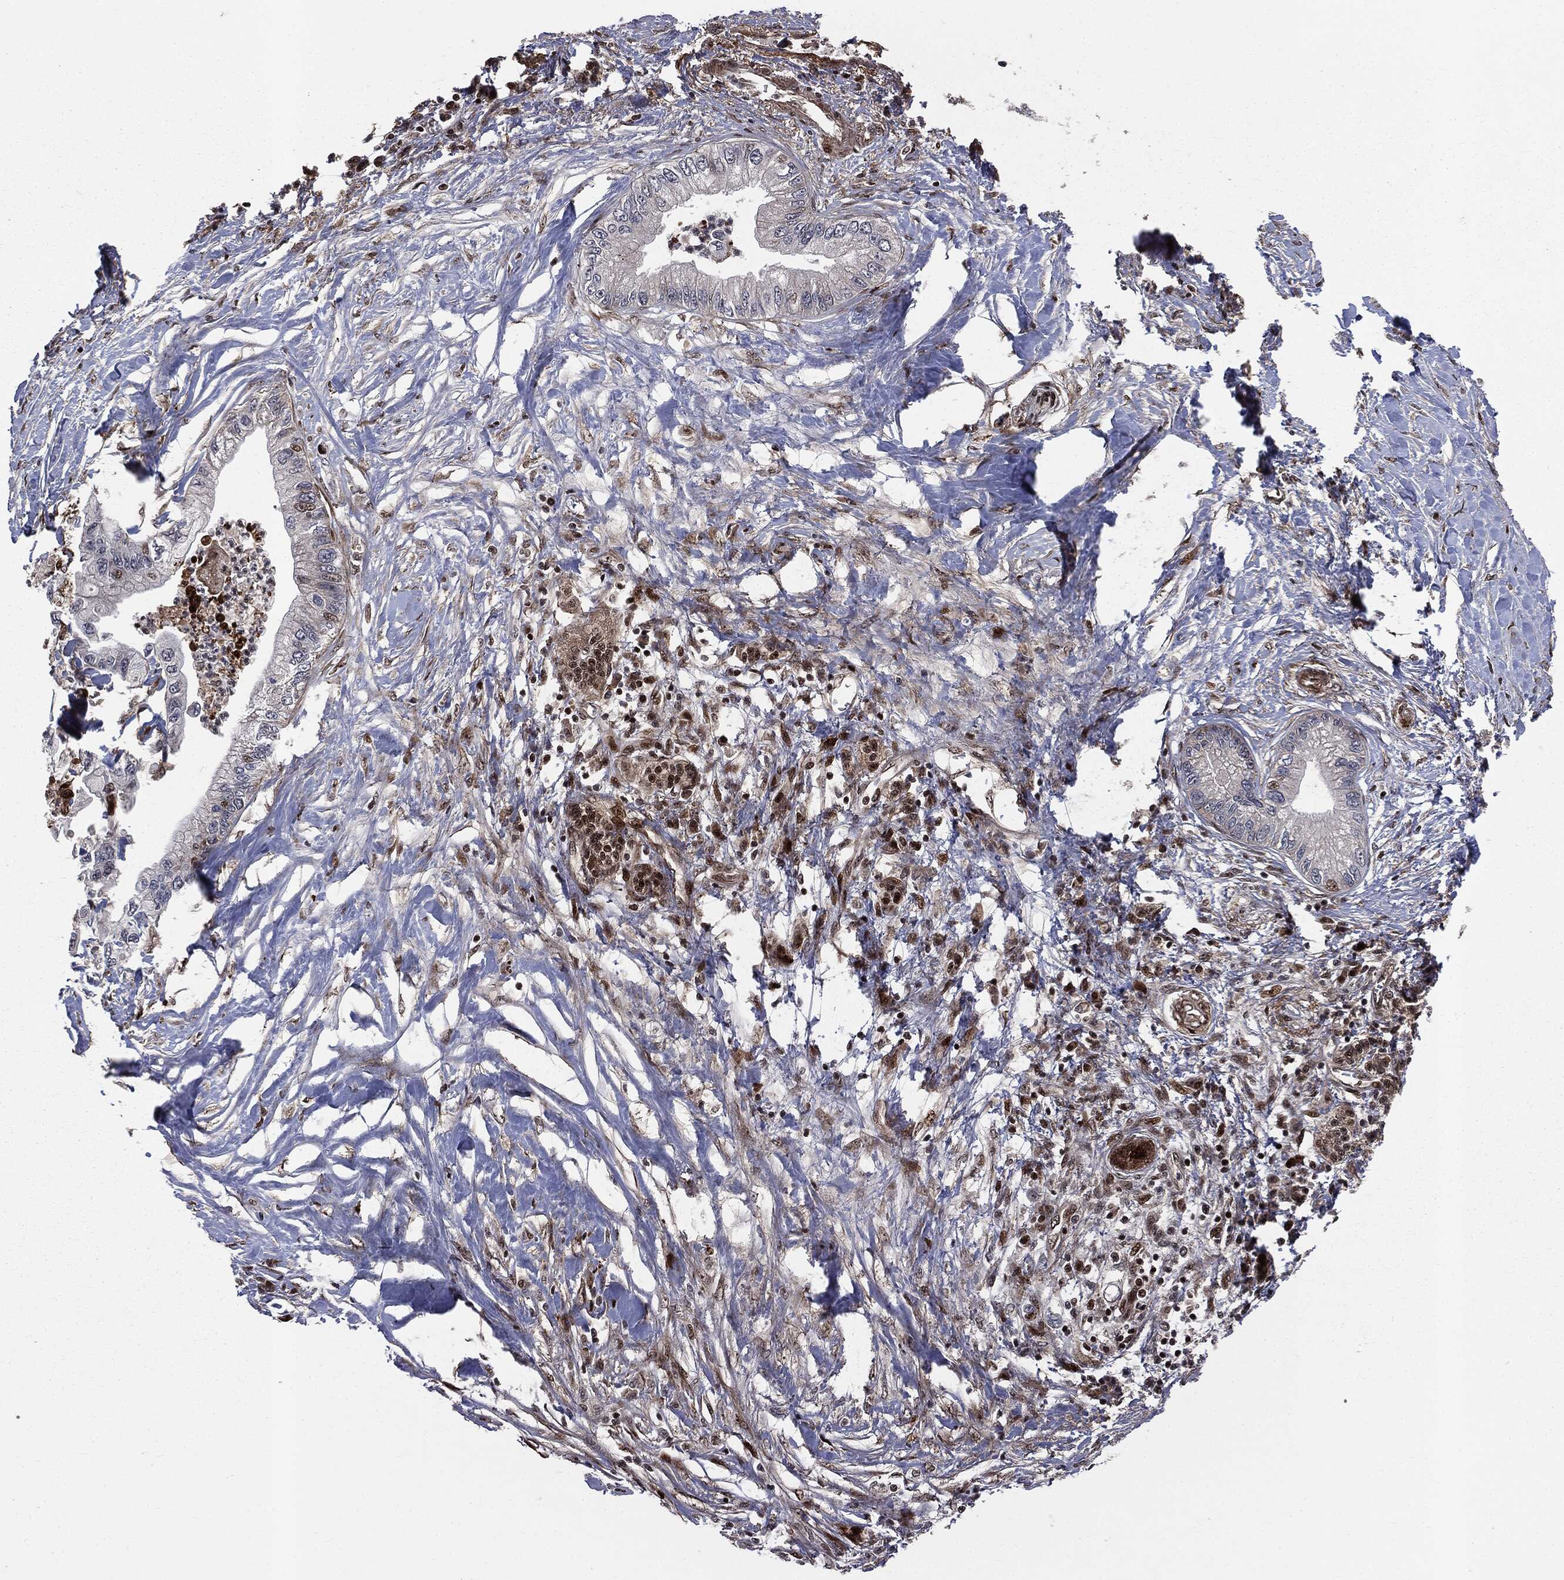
{"staining": {"intensity": "weak", "quantity": "<25%", "location": "nuclear"}, "tissue": "pancreatic cancer", "cell_type": "Tumor cells", "image_type": "cancer", "snomed": [{"axis": "morphology", "description": "Adenocarcinoma, NOS"}, {"axis": "topography", "description": "Pancreas"}], "caption": "An image of pancreatic cancer stained for a protein demonstrates no brown staining in tumor cells.", "gene": "SMAD4", "patient": {"sex": "male", "age": 61}}